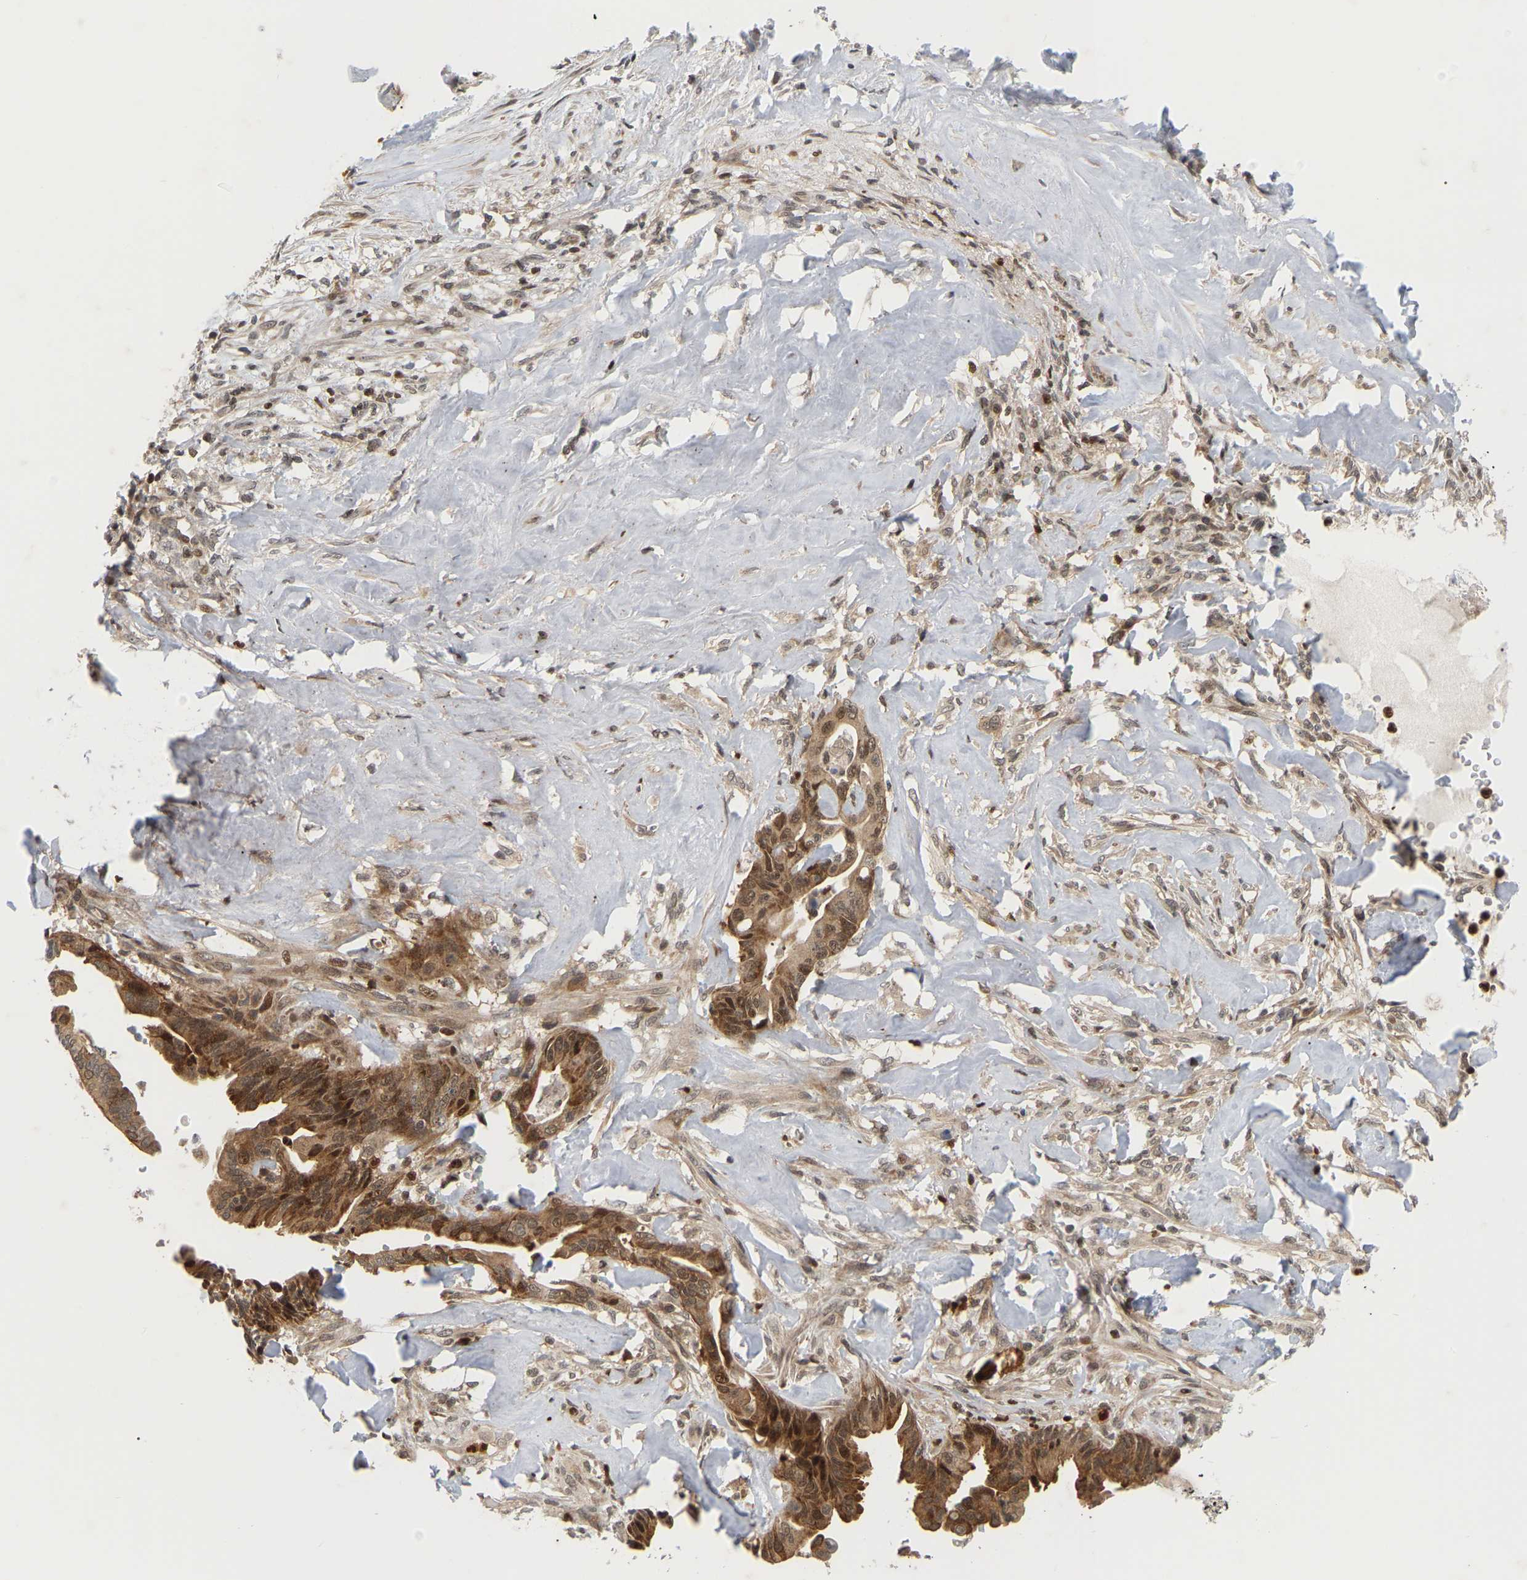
{"staining": {"intensity": "moderate", "quantity": ">75%", "location": "cytoplasmic/membranous"}, "tissue": "liver cancer", "cell_type": "Tumor cells", "image_type": "cancer", "snomed": [{"axis": "morphology", "description": "Cholangiocarcinoma"}, {"axis": "topography", "description": "Liver"}], "caption": "The image demonstrates staining of liver cancer (cholangiocarcinoma), revealing moderate cytoplasmic/membranous protein staining (brown color) within tumor cells.", "gene": "NFE2L2", "patient": {"sex": "female", "age": 67}}